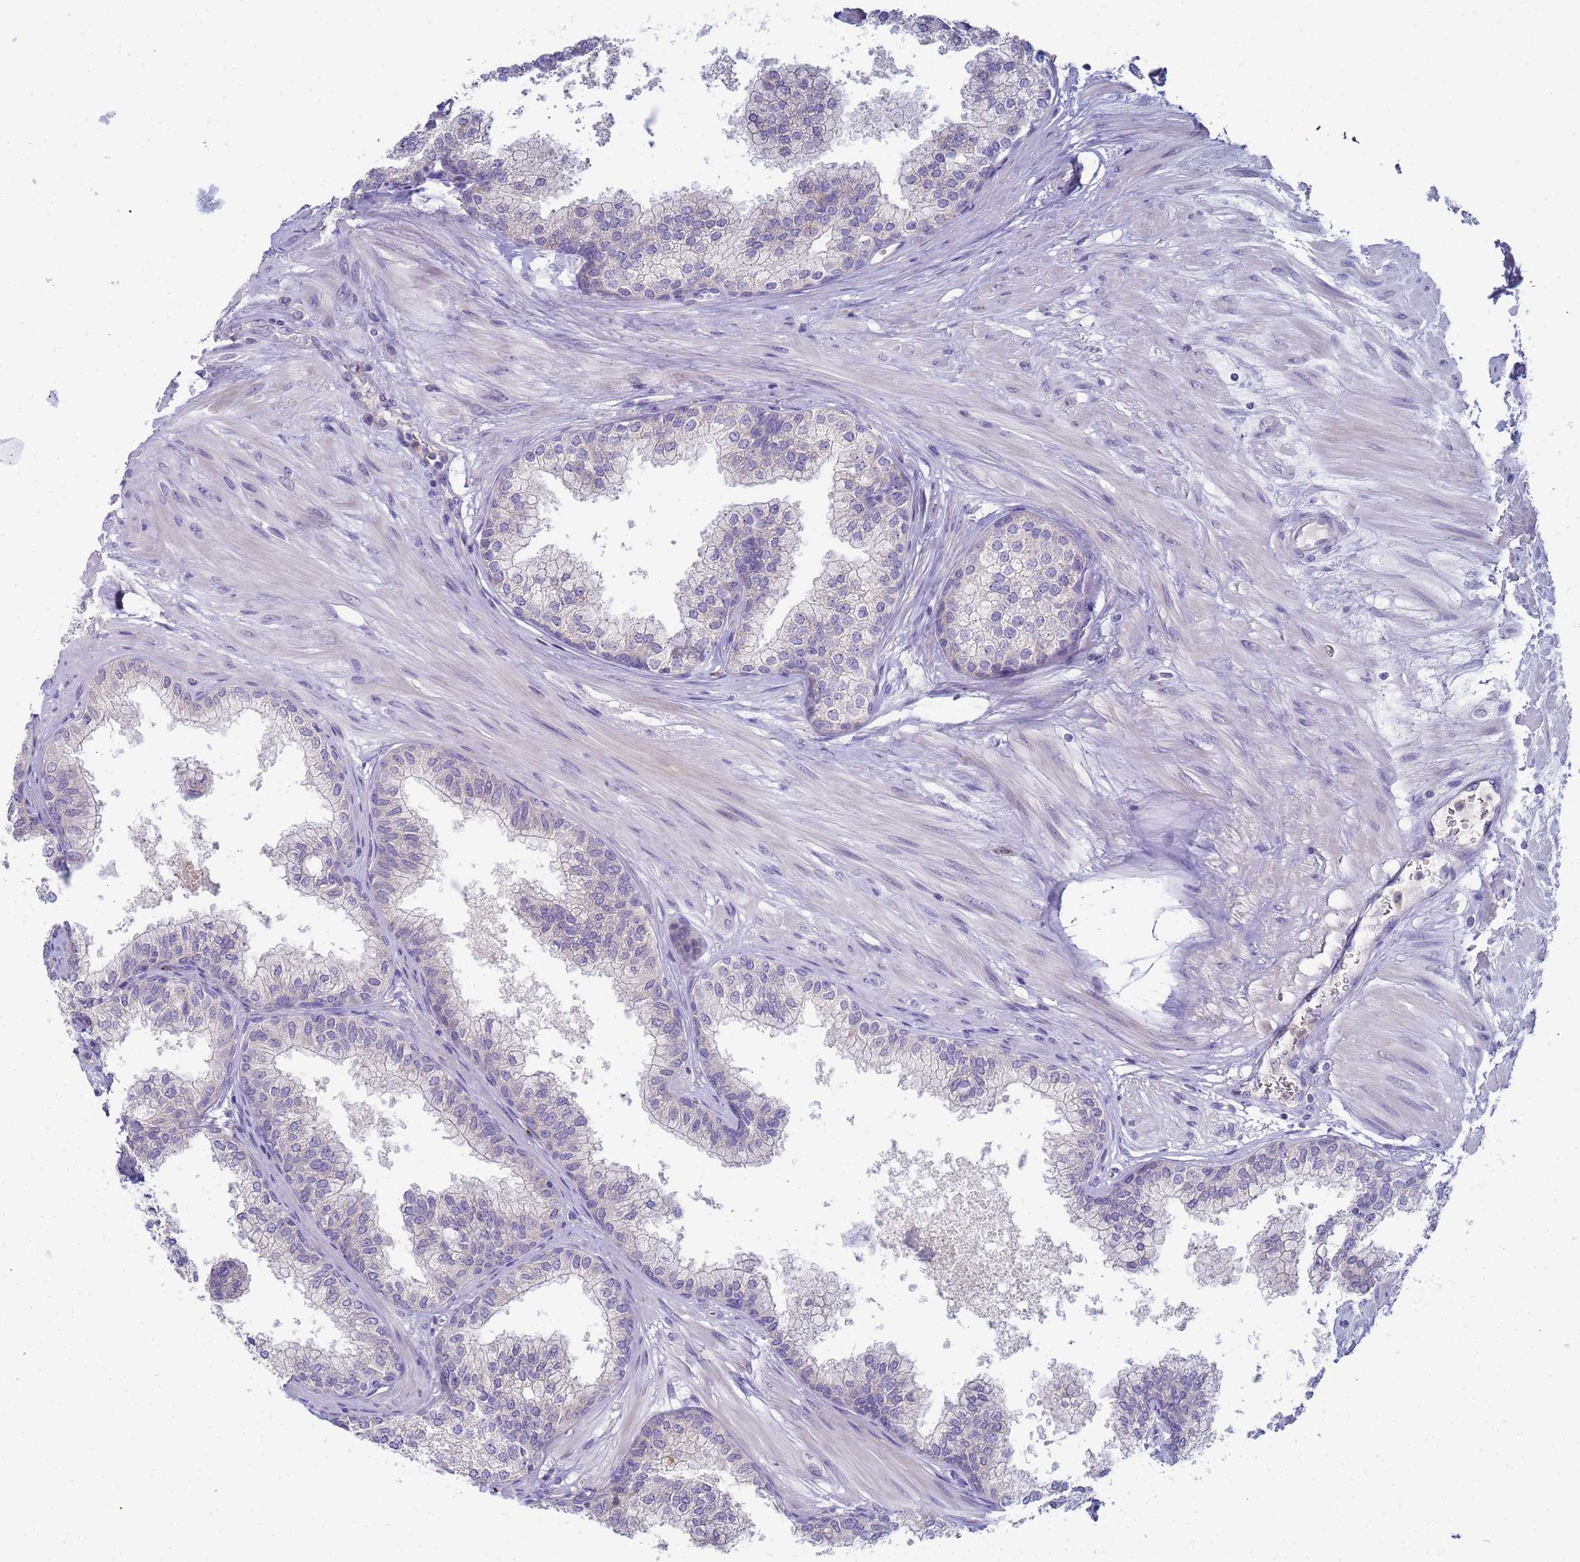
{"staining": {"intensity": "negative", "quantity": "none", "location": "none"}, "tissue": "prostate", "cell_type": "Glandular cells", "image_type": "normal", "snomed": [{"axis": "morphology", "description": "Normal tissue, NOS"}, {"axis": "topography", "description": "Prostate"}], "caption": "Human prostate stained for a protein using IHC shows no staining in glandular cells.", "gene": "CR1", "patient": {"sex": "male", "age": 60}}